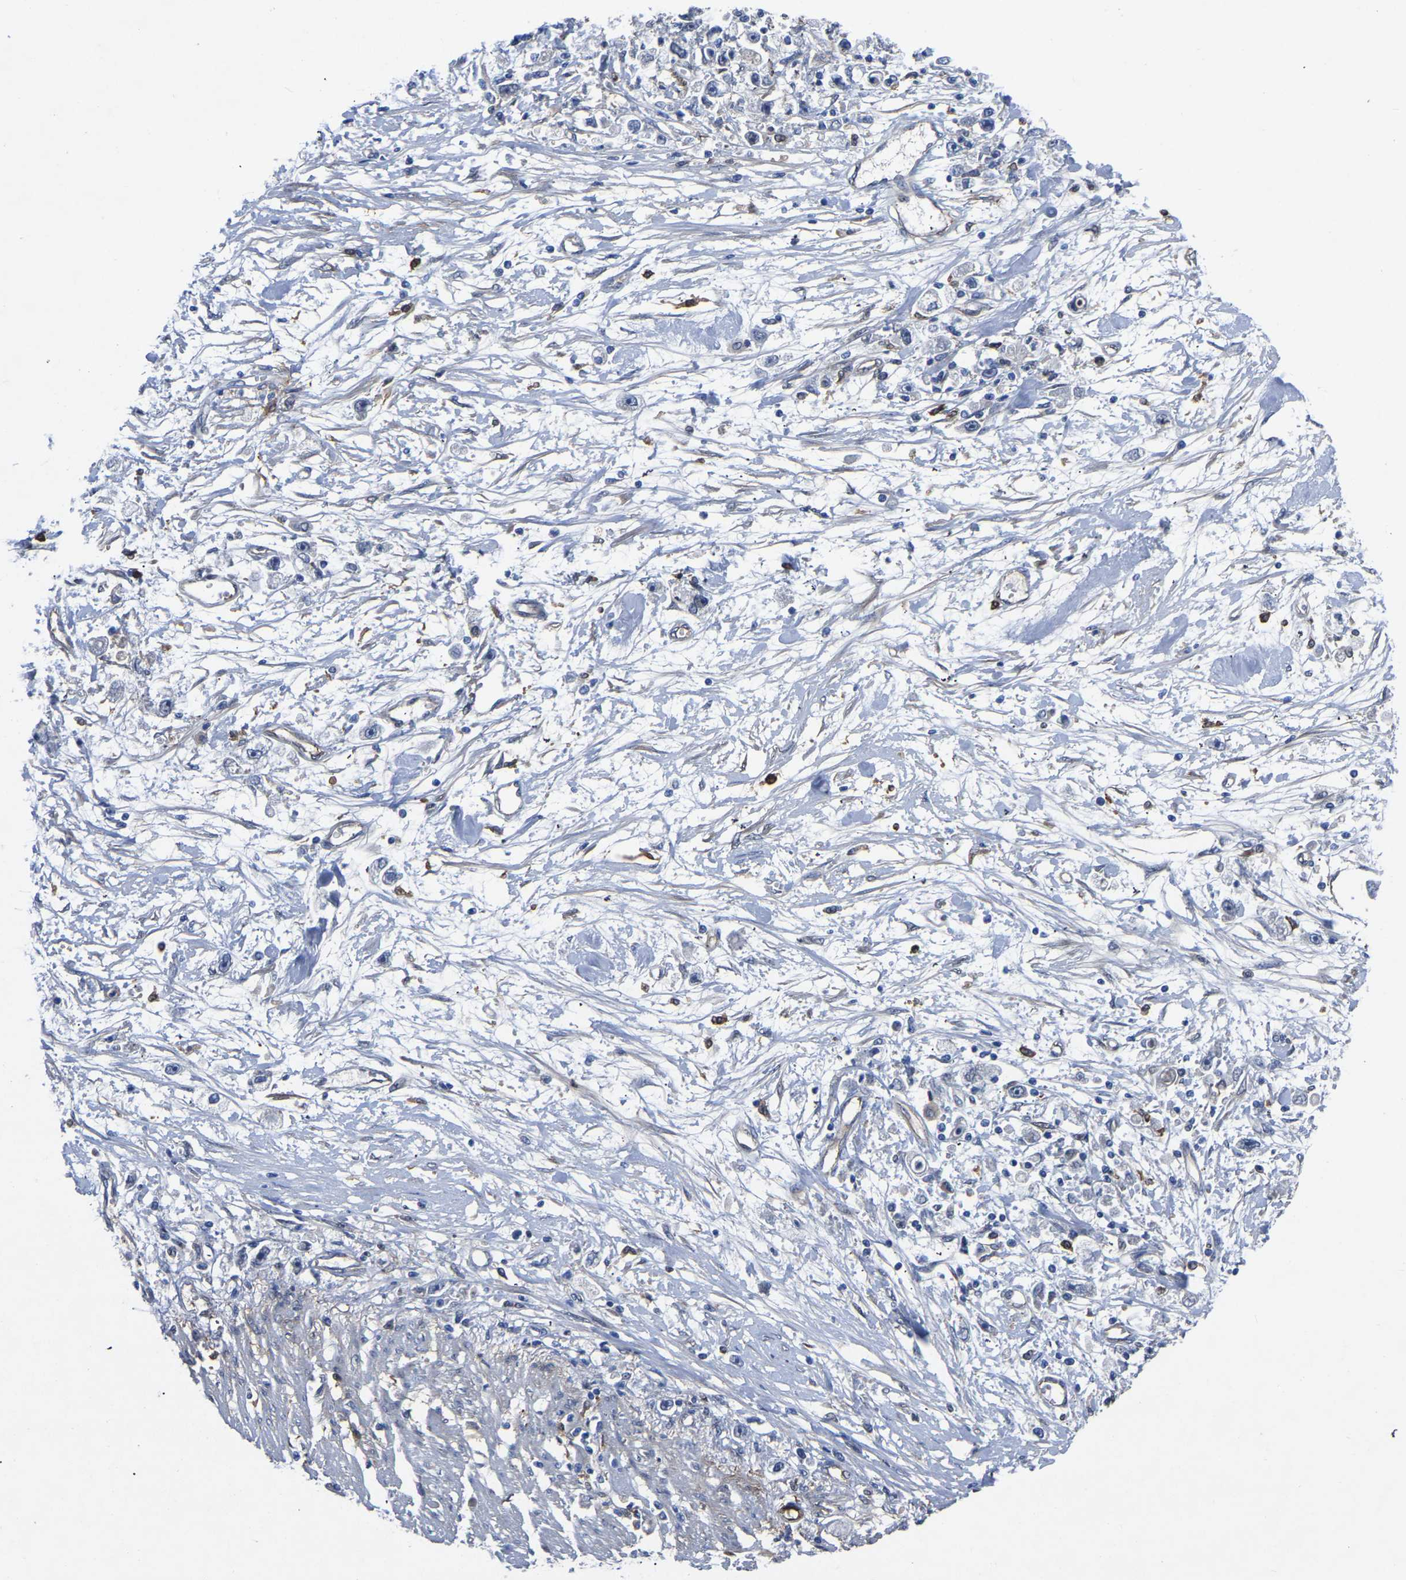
{"staining": {"intensity": "negative", "quantity": "none", "location": "none"}, "tissue": "stomach cancer", "cell_type": "Tumor cells", "image_type": "cancer", "snomed": [{"axis": "morphology", "description": "Adenocarcinoma, NOS"}, {"axis": "topography", "description": "Stomach"}], "caption": "Tumor cells show no significant protein positivity in adenocarcinoma (stomach). Nuclei are stained in blue.", "gene": "ATG2B", "patient": {"sex": "female", "age": 59}}